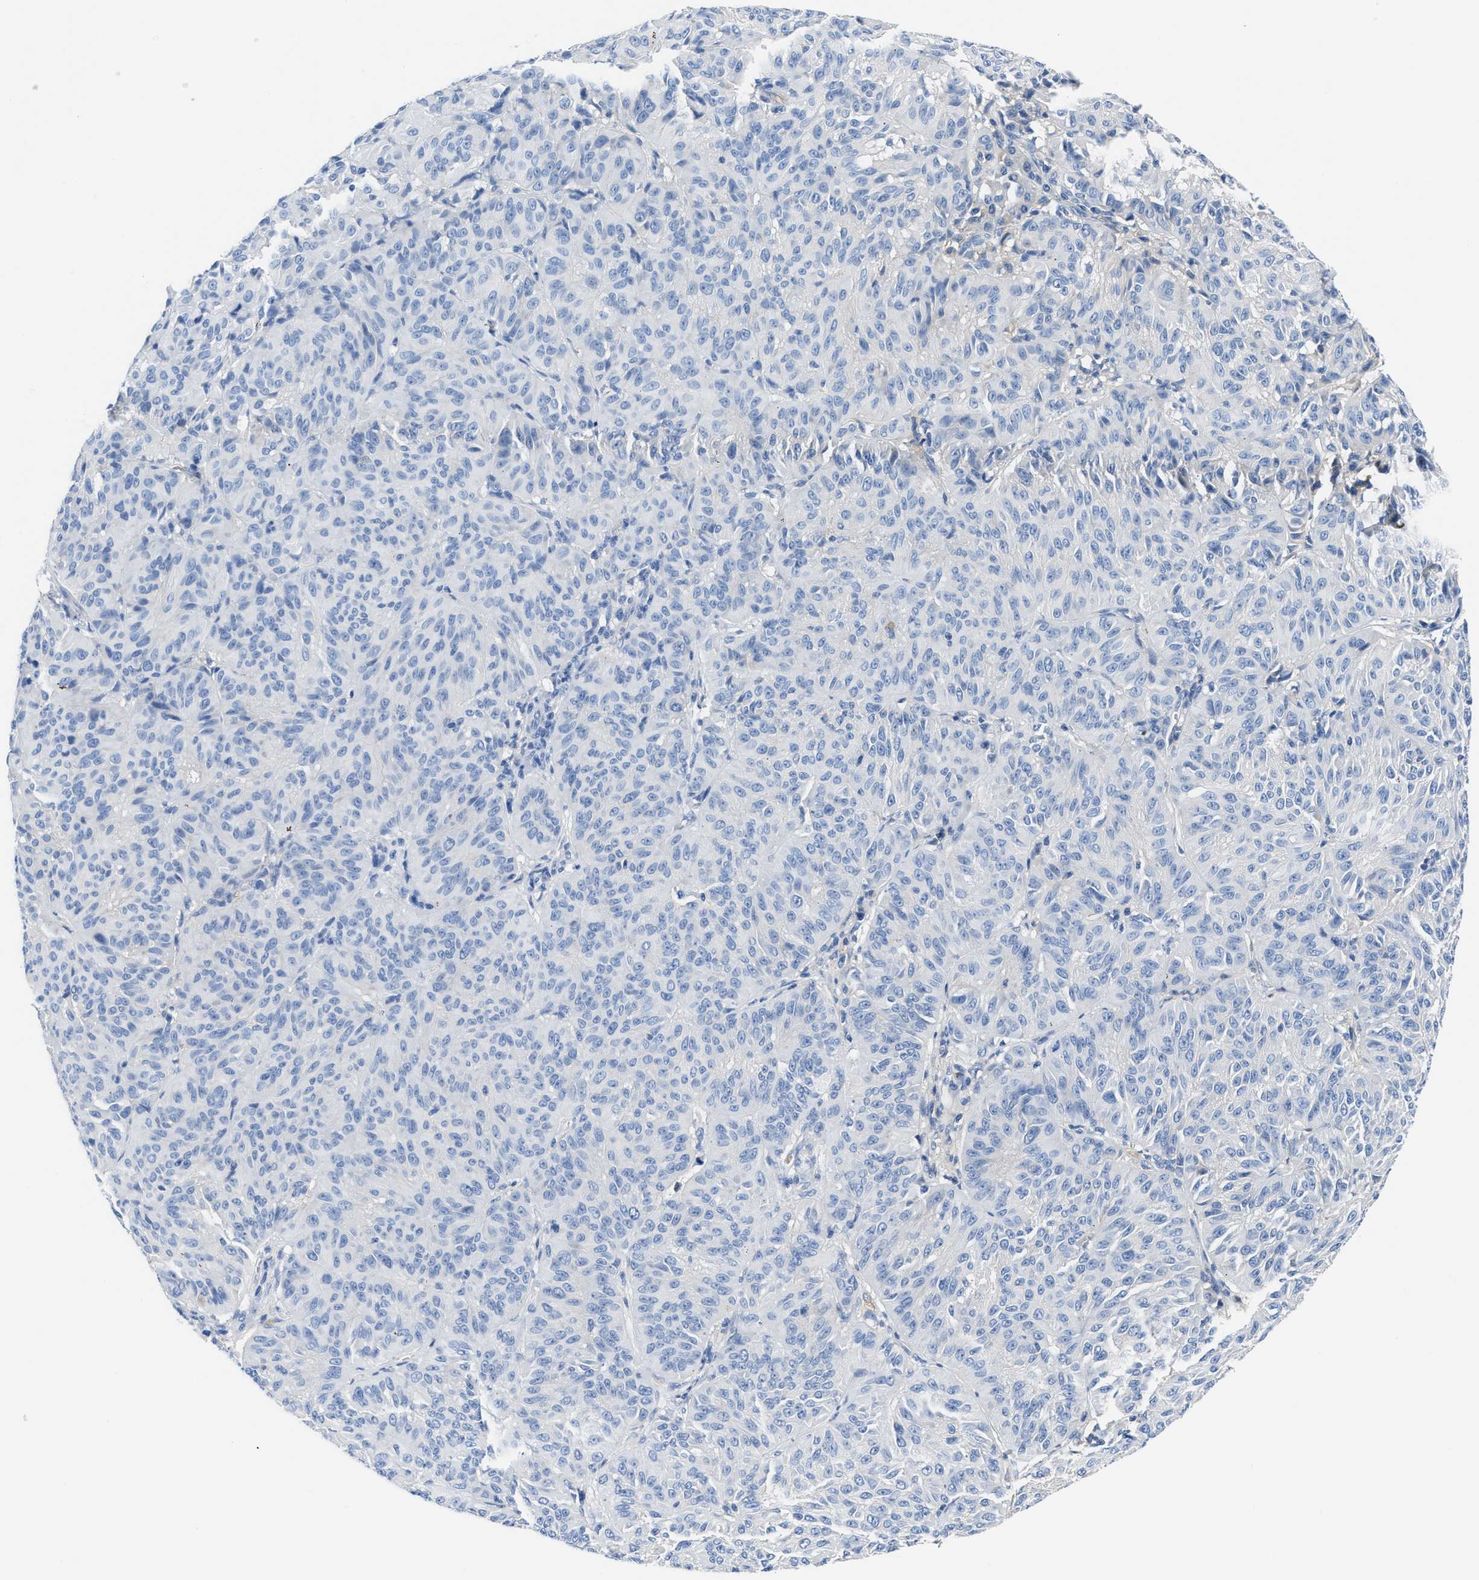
{"staining": {"intensity": "negative", "quantity": "none", "location": "none"}, "tissue": "melanoma", "cell_type": "Tumor cells", "image_type": "cancer", "snomed": [{"axis": "morphology", "description": "Malignant melanoma, NOS"}, {"axis": "topography", "description": "Skin"}], "caption": "Malignant melanoma was stained to show a protein in brown. There is no significant positivity in tumor cells.", "gene": "GC", "patient": {"sex": "female", "age": 72}}